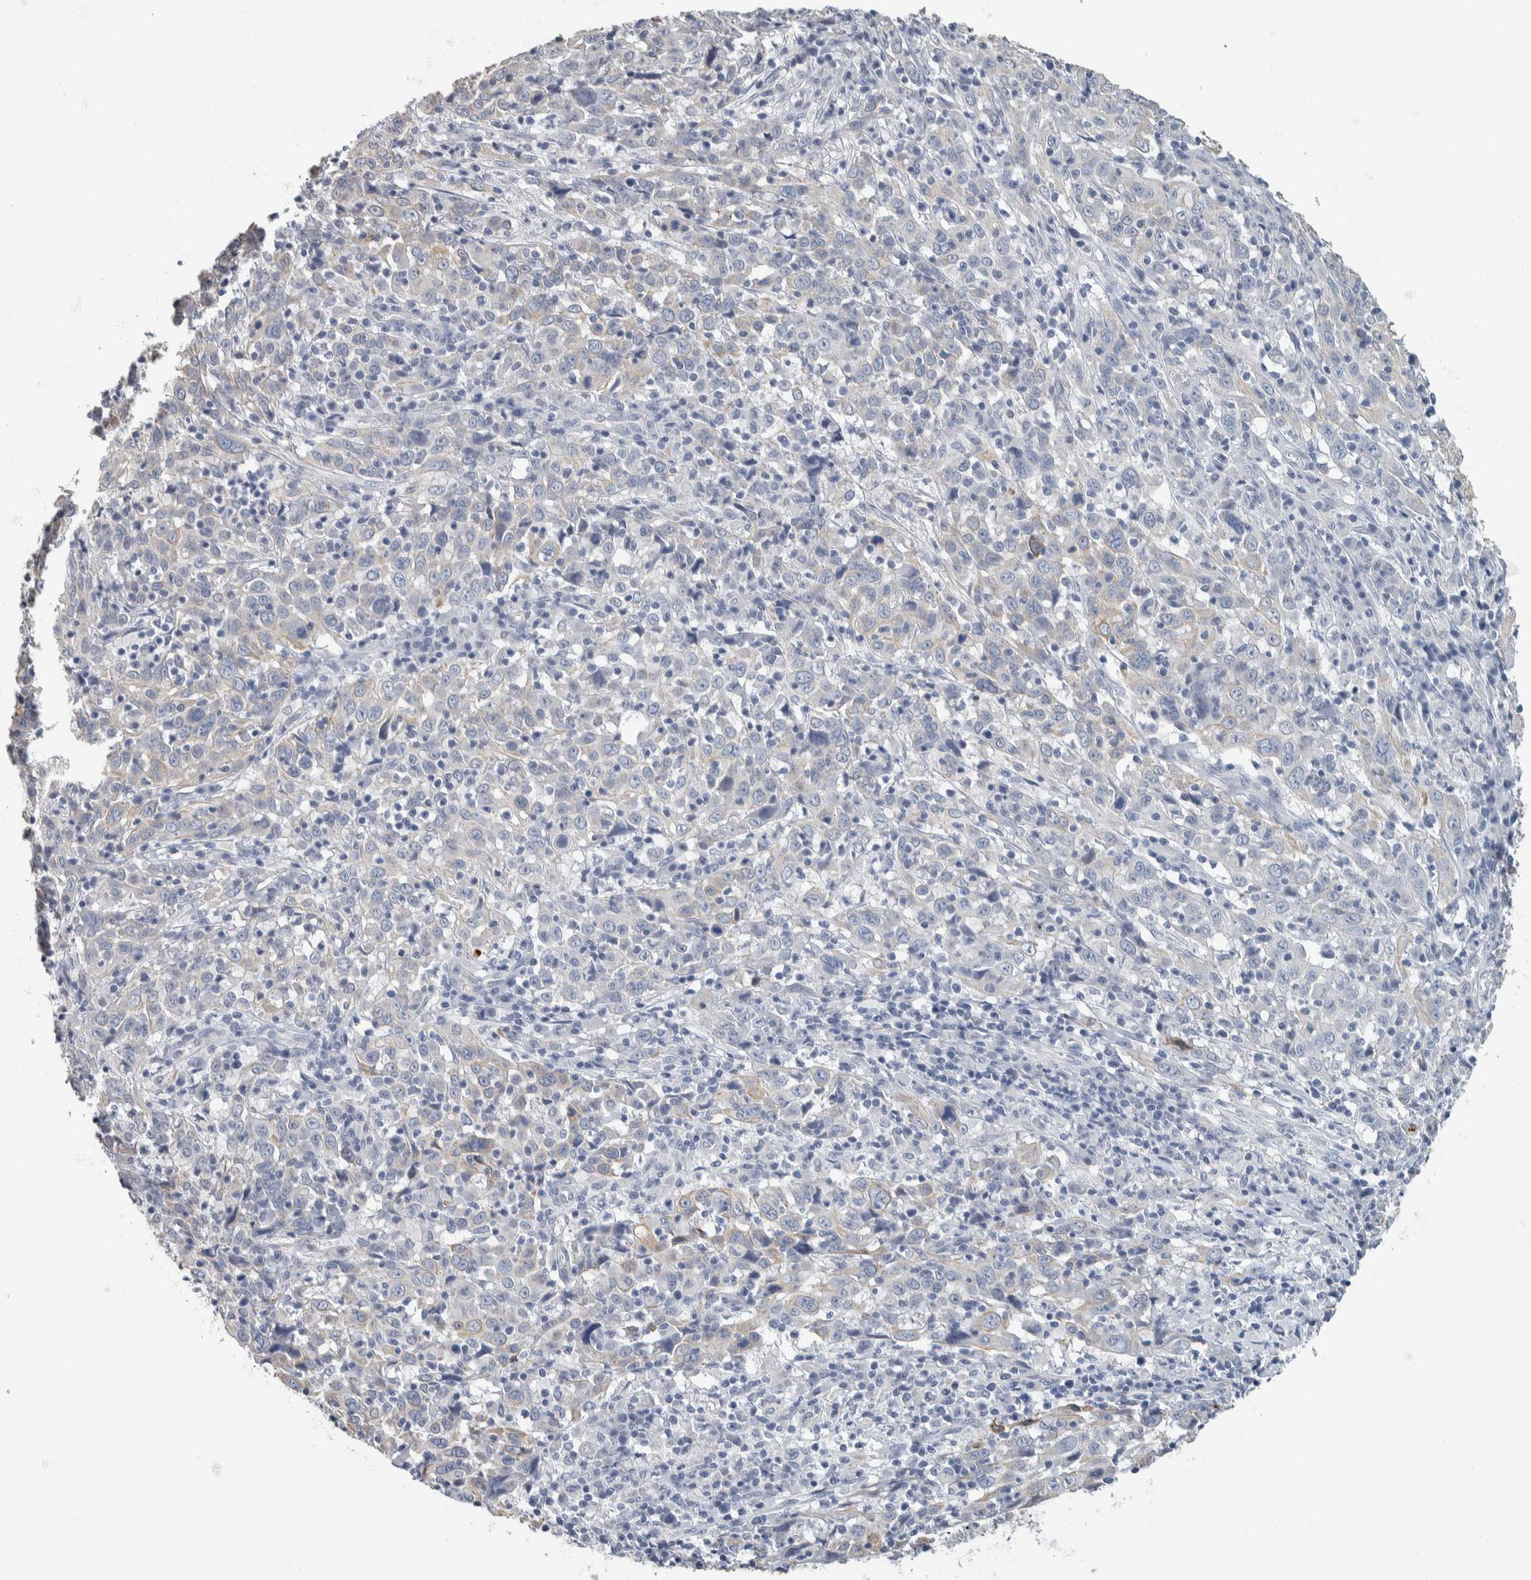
{"staining": {"intensity": "weak", "quantity": "<25%", "location": "cytoplasmic/membranous"}, "tissue": "cervical cancer", "cell_type": "Tumor cells", "image_type": "cancer", "snomed": [{"axis": "morphology", "description": "Squamous cell carcinoma, NOS"}, {"axis": "topography", "description": "Cervix"}], "caption": "Cervical cancer (squamous cell carcinoma) was stained to show a protein in brown. There is no significant positivity in tumor cells.", "gene": "NEFM", "patient": {"sex": "female", "age": 46}}